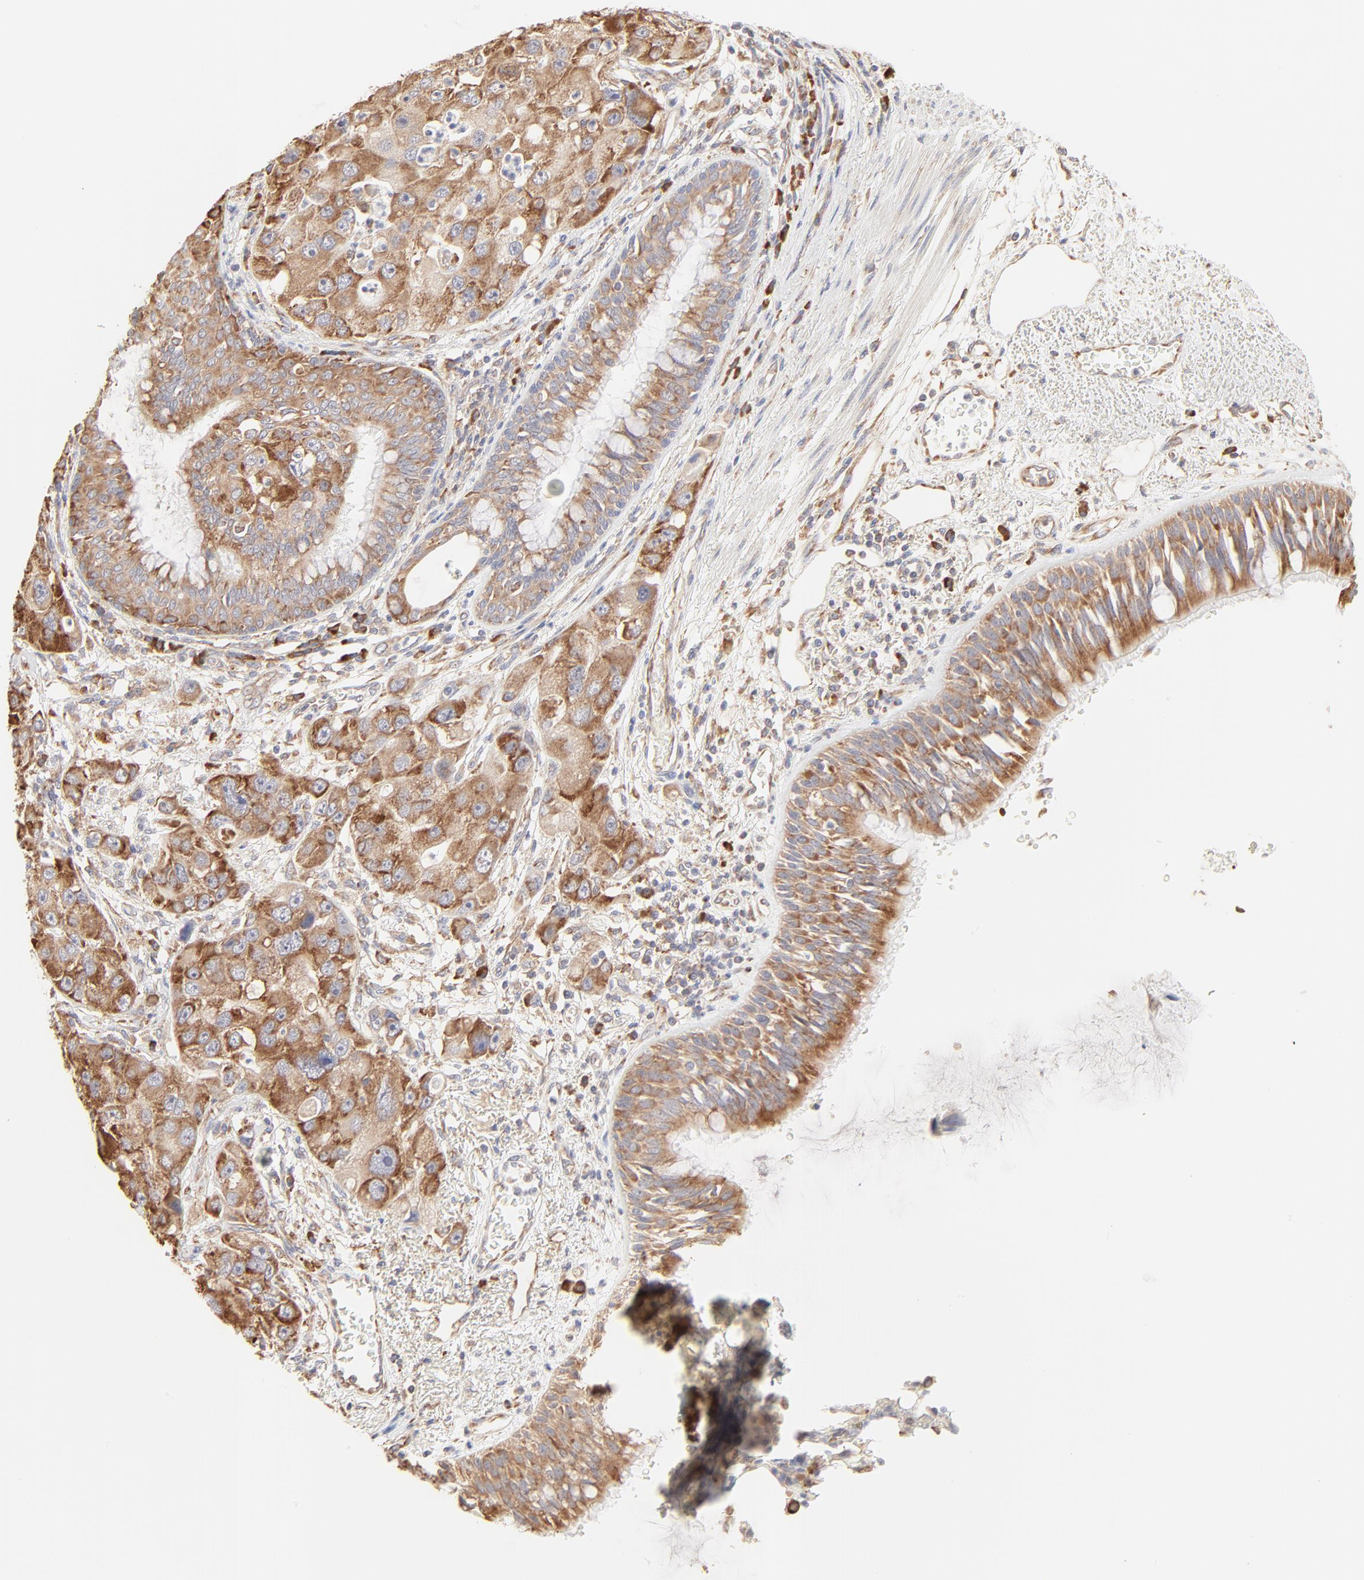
{"staining": {"intensity": "moderate", "quantity": ">75%", "location": "cytoplasmic/membranous"}, "tissue": "bronchus", "cell_type": "Respiratory epithelial cells", "image_type": "normal", "snomed": [{"axis": "morphology", "description": "Normal tissue, NOS"}, {"axis": "morphology", "description": "Adenocarcinoma, NOS"}, {"axis": "morphology", "description": "Adenocarcinoma, metastatic, NOS"}, {"axis": "topography", "description": "Lymph node"}, {"axis": "topography", "description": "Bronchus"}, {"axis": "topography", "description": "Lung"}], "caption": "Unremarkable bronchus demonstrates moderate cytoplasmic/membranous staining in approximately >75% of respiratory epithelial cells, visualized by immunohistochemistry. (DAB IHC, brown staining for protein, blue staining for nuclei).", "gene": "RPS20", "patient": {"sex": "female", "age": 54}}